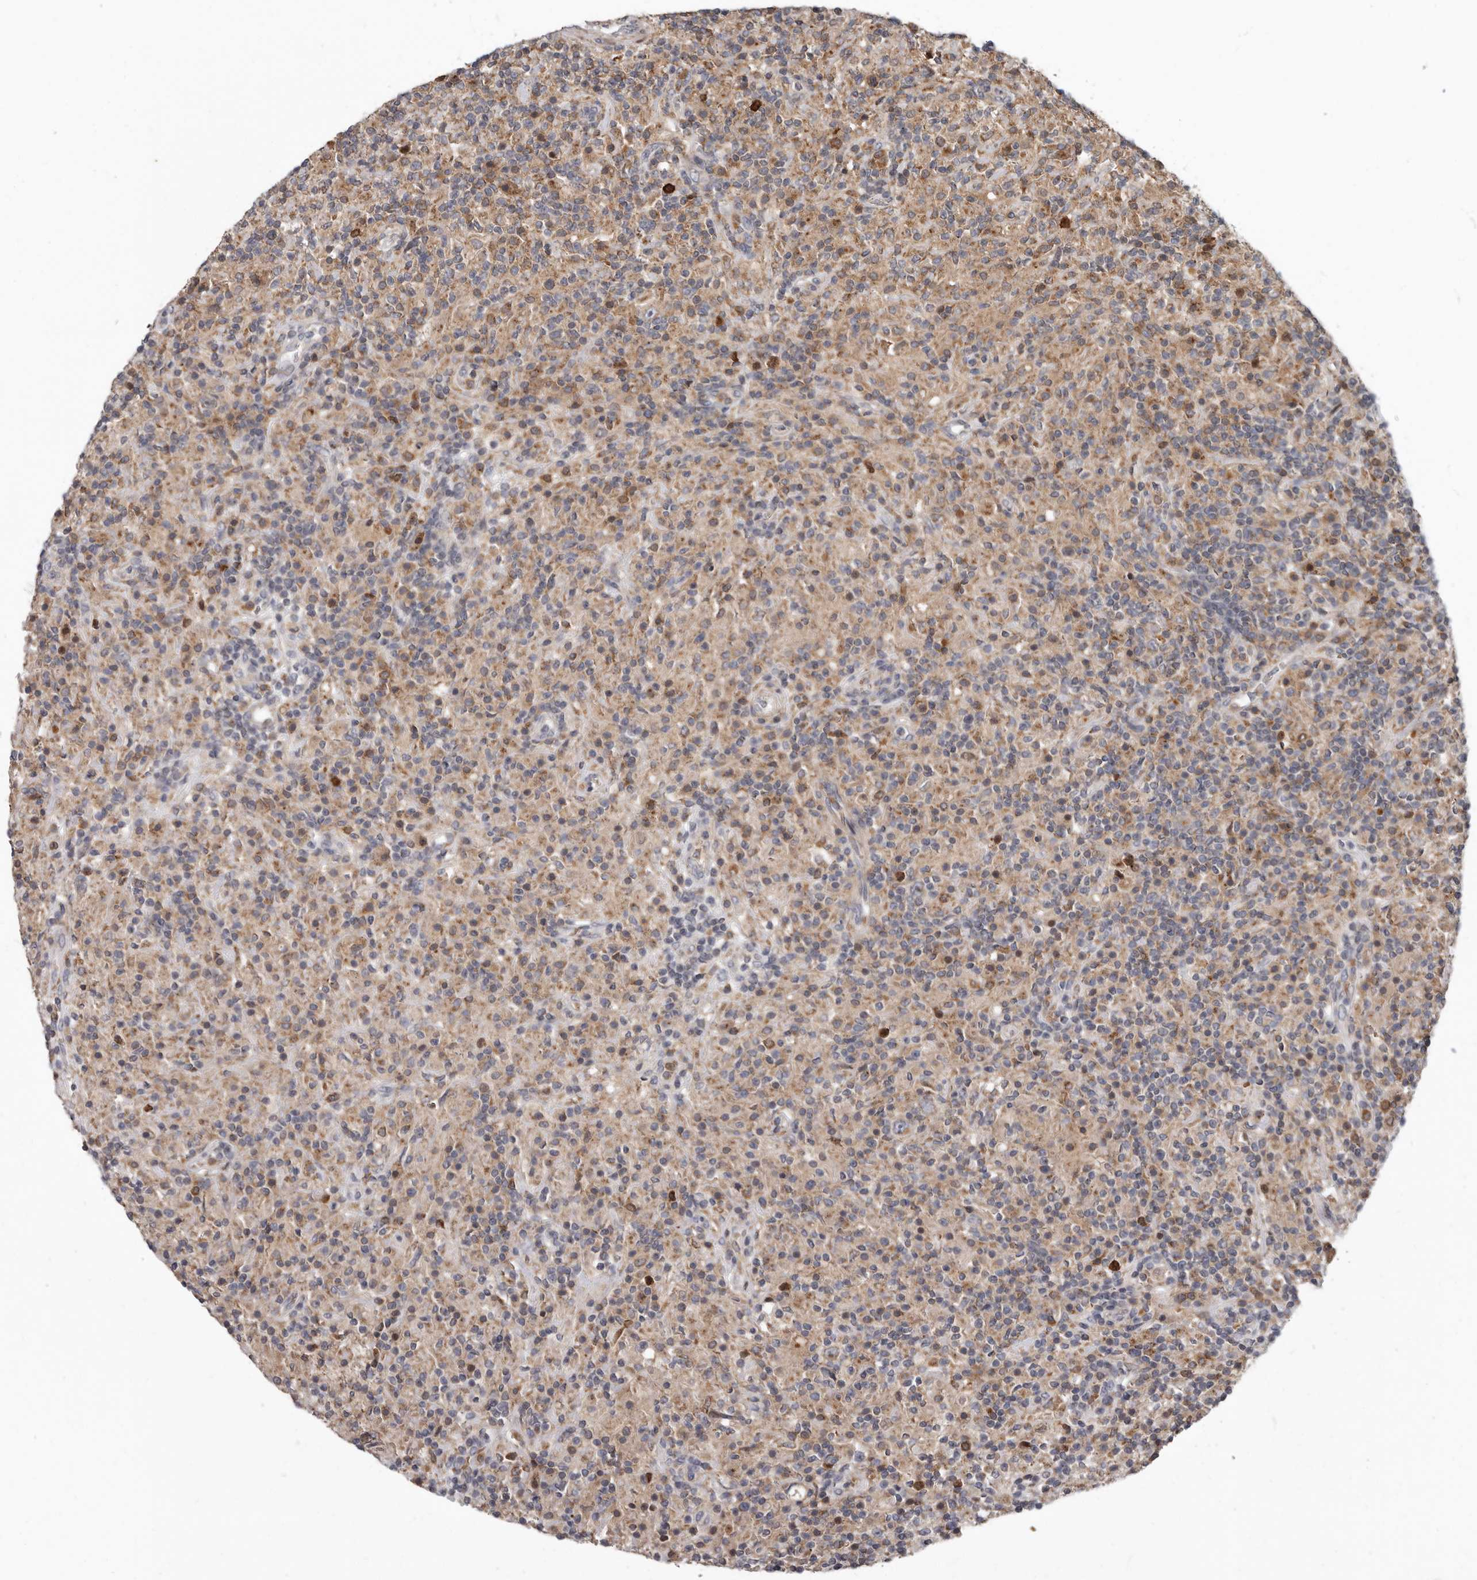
{"staining": {"intensity": "weak", "quantity": ">75%", "location": "cytoplasmic/membranous"}, "tissue": "lymphoma", "cell_type": "Tumor cells", "image_type": "cancer", "snomed": [{"axis": "morphology", "description": "Hodgkin's disease, NOS"}, {"axis": "topography", "description": "Lymph node"}], "caption": "A brown stain shows weak cytoplasmic/membranous expression of a protein in human lymphoma tumor cells.", "gene": "FGFR4", "patient": {"sex": "male", "age": 70}}